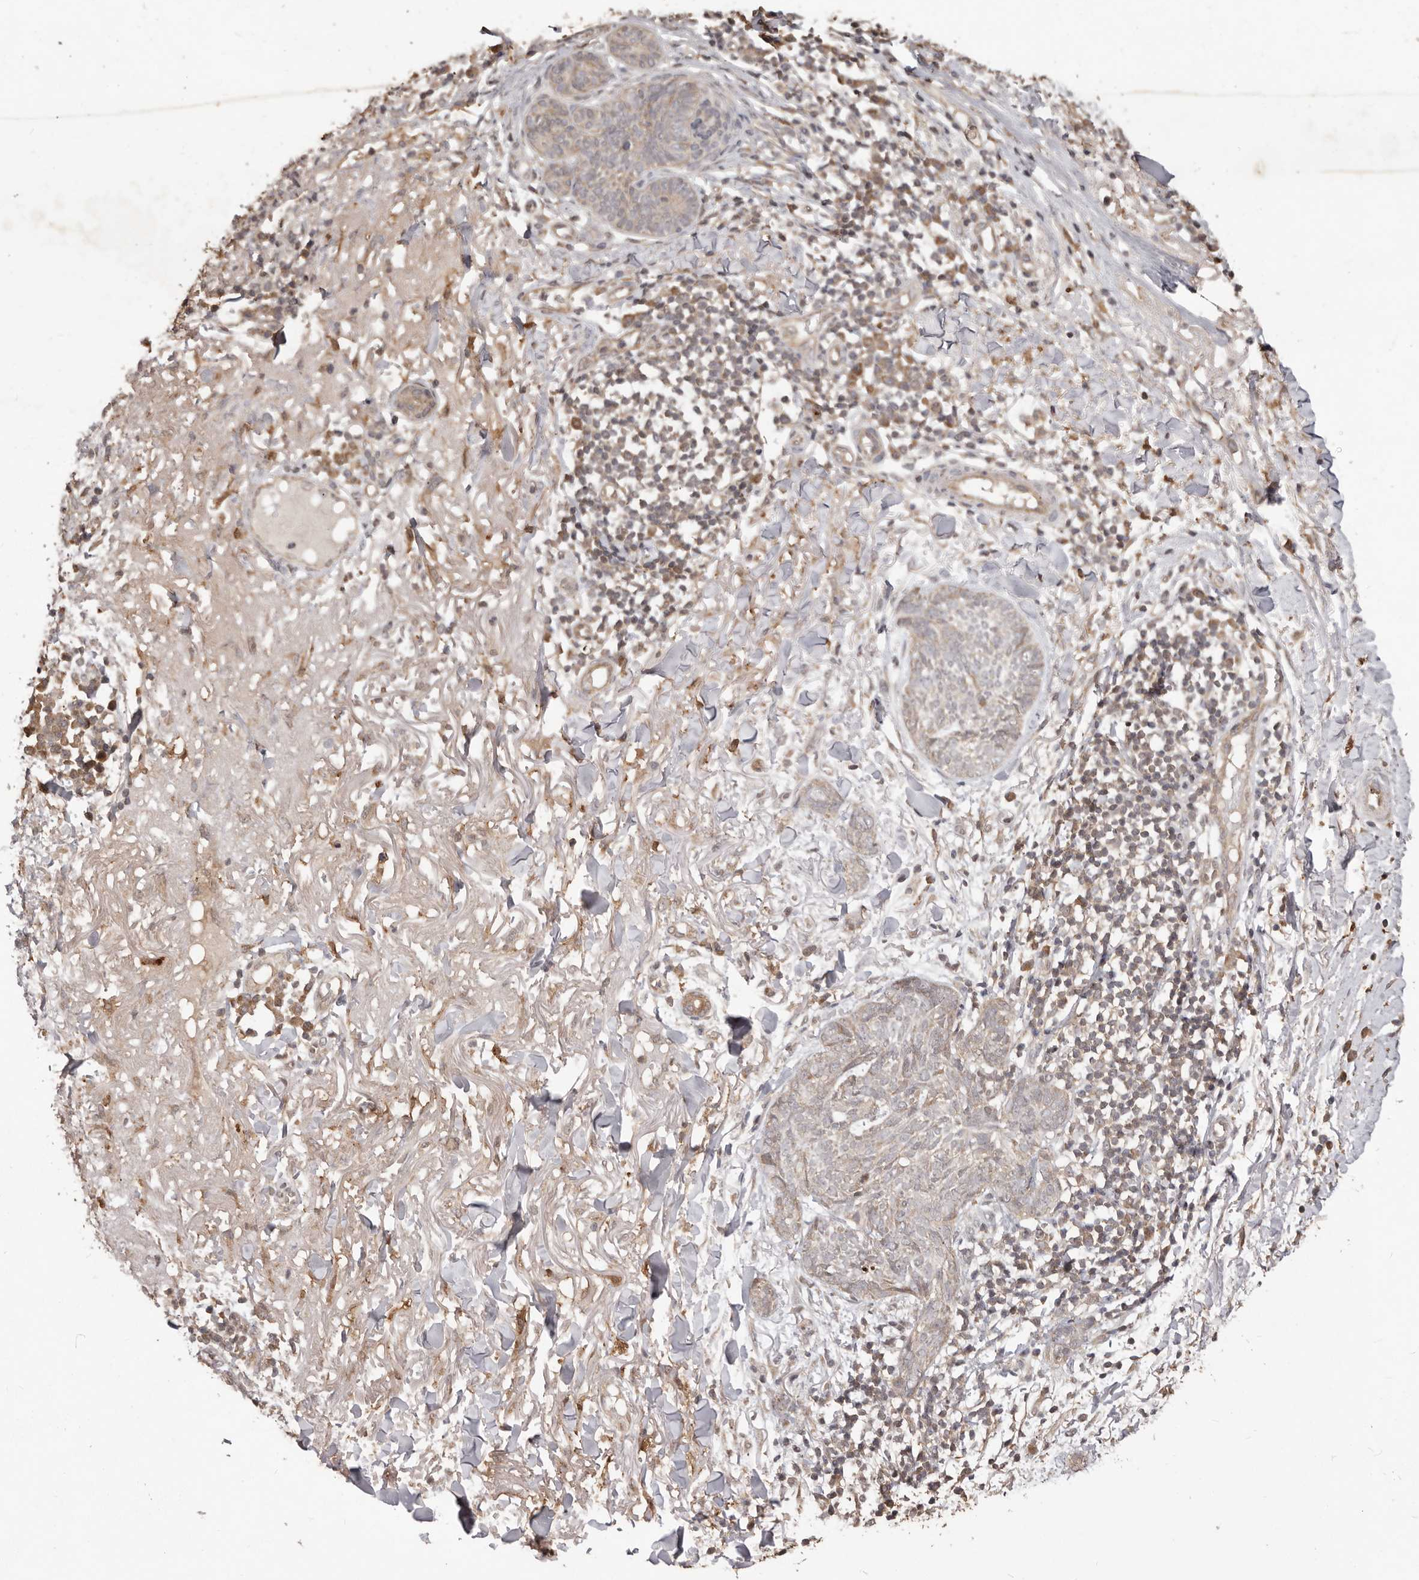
{"staining": {"intensity": "weak", "quantity": "<25%", "location": "cytoplasmic/membranous"}, "tissue": "skin cancer", "cell_type": "Tumor cells", "image_type": "cancer", "snomed": [{"axis": "morphology", "description": "Basal cell carcinoma"}, {"axis": "topography", "description": "Skin"}], "caption": "This image is of skin basal cell carcinoma stained with immunohistochemistry to label a protein in brown with the nuclei are counter-stained blue. There is no staining in tumor cells.", "gene": "MTO1", "patient": {"sex": "male", "age": 85}}